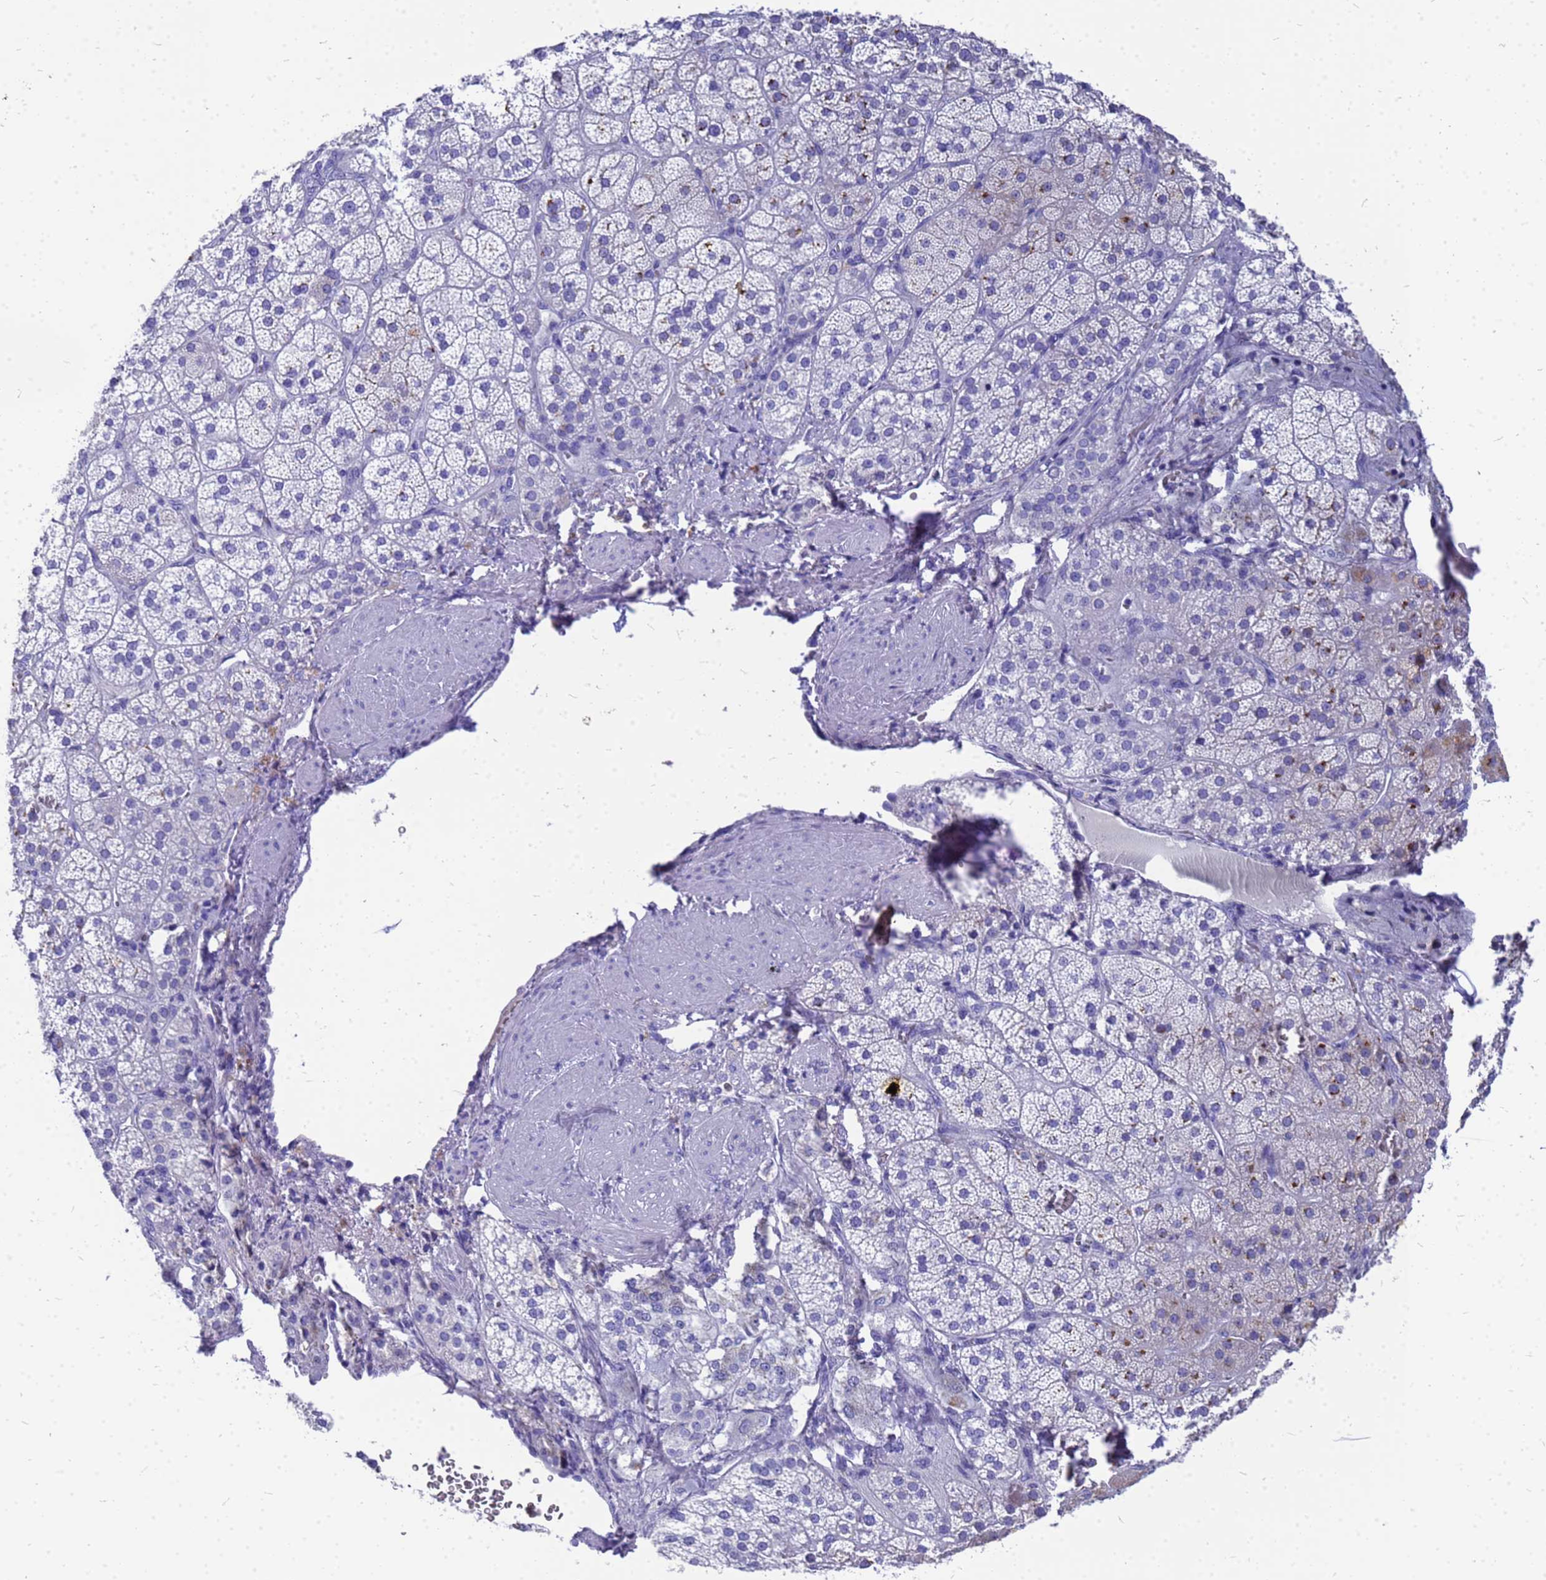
{"staining": {"intensity": "strong", "quantity": "<25%", "location": "cytoplasmic/membranous"}, "tissue": "adrenal gland", "cell_type": "Glandular cells", "image_type": "normal", "snomed": [{"axis": "morphology", "description": "Normal tissue, NOS"}, {"axis": "topography", "description": "Adrenal gland"}], "caption": "Protein staining of unremarkable adrenal gland demonstrates strong cytoplasmic/membranous expression in approximately <25% of glandular cells.", "gene": "OR52E2", "patient": {"sex": "male", "age": 57}}